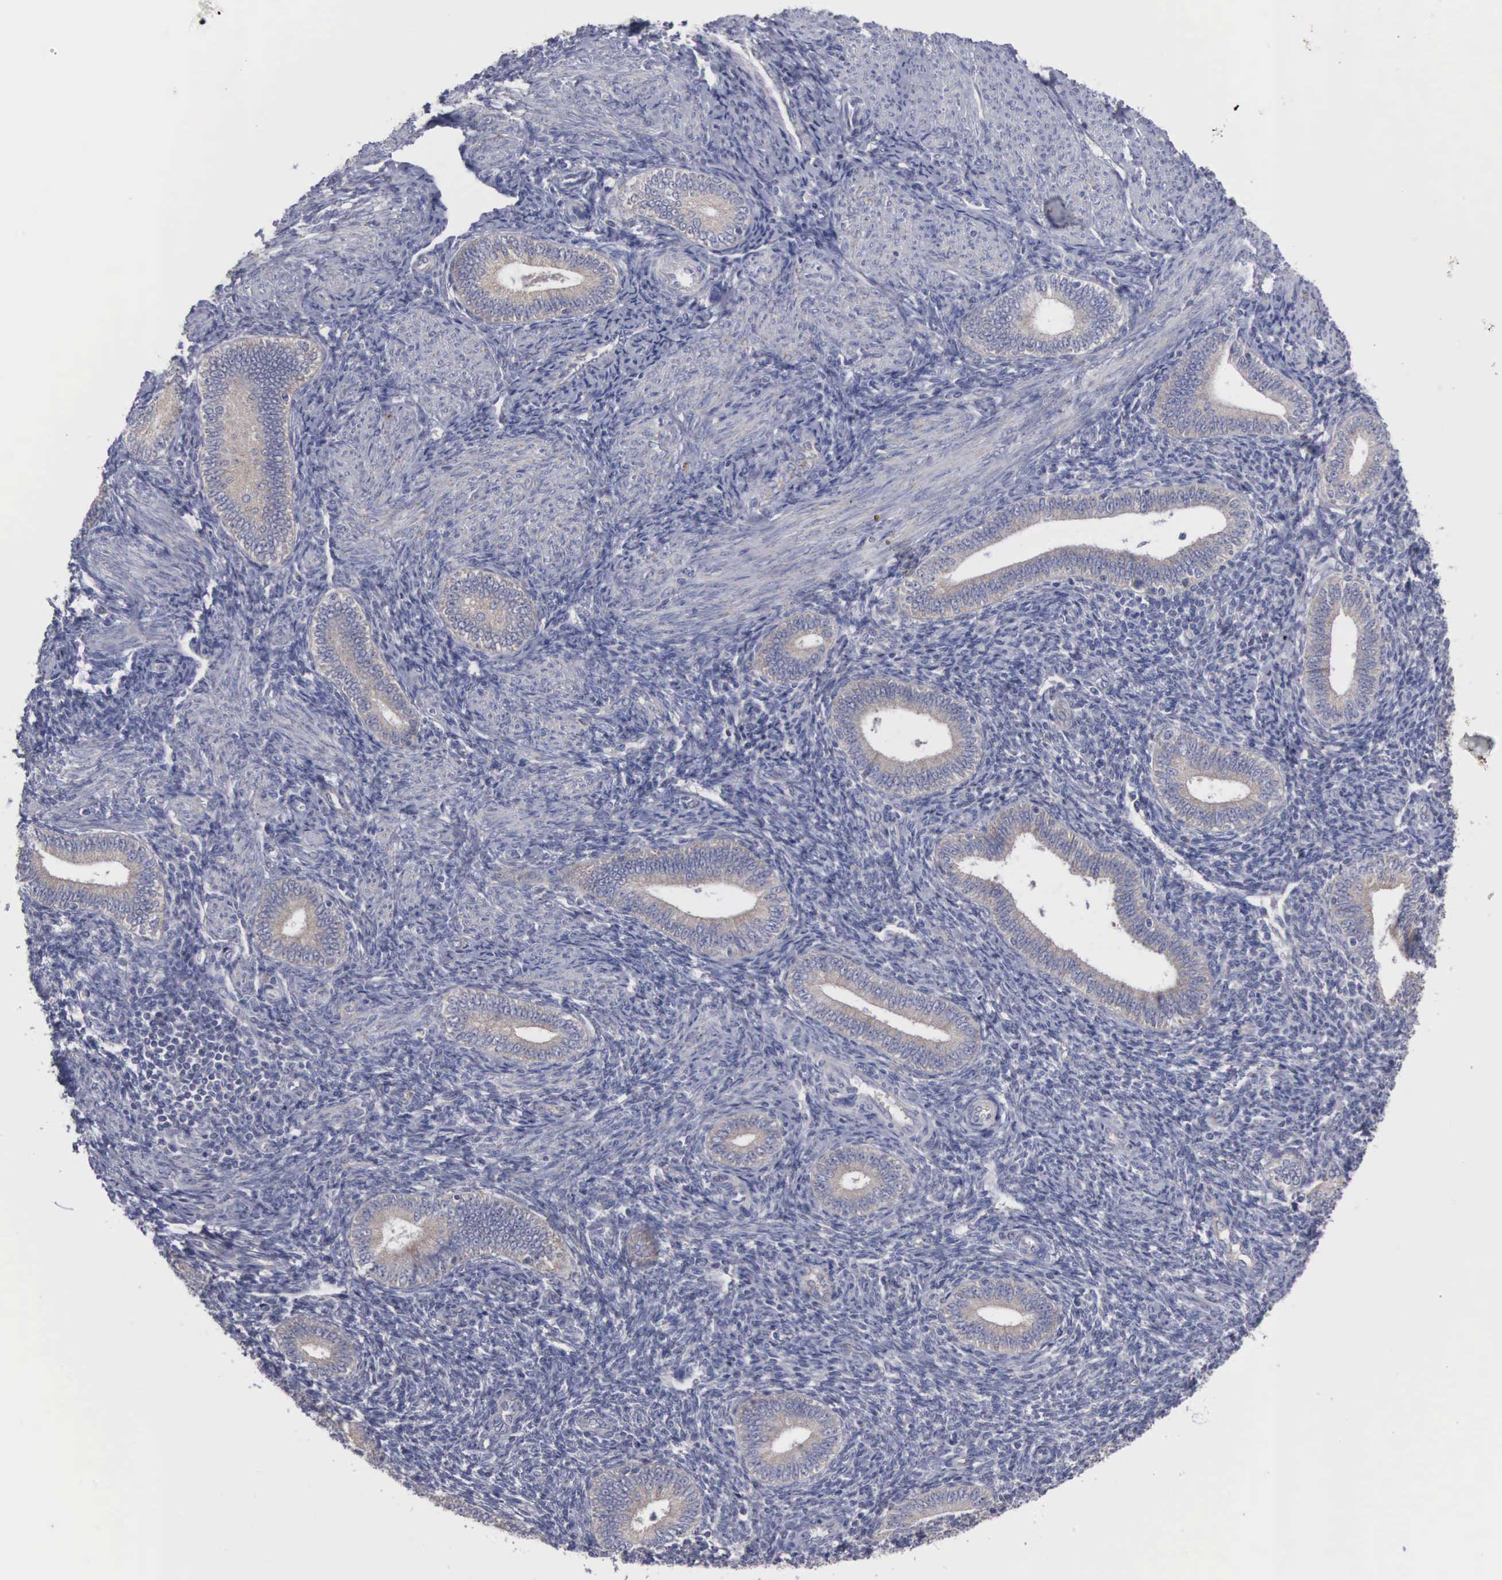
{"staining": {"intensity": "negative", "quantity": "none", "location": "none"}, "tissue": "endometrium", "cell_type": "Cells in endometrial stroma", "image_type": "normal", "snomed": [{"axis": "morphology", "description": "Normal tissue, NOS"}, {"axis": "topography", "description": "Endometrium"}], "caption": "Immunohistochemical staining of benign human endometrium displays no significant staining in cells in endometrial stroma.", "gene": "APOOL", "patient": {"sex": "female", "age": 35}}